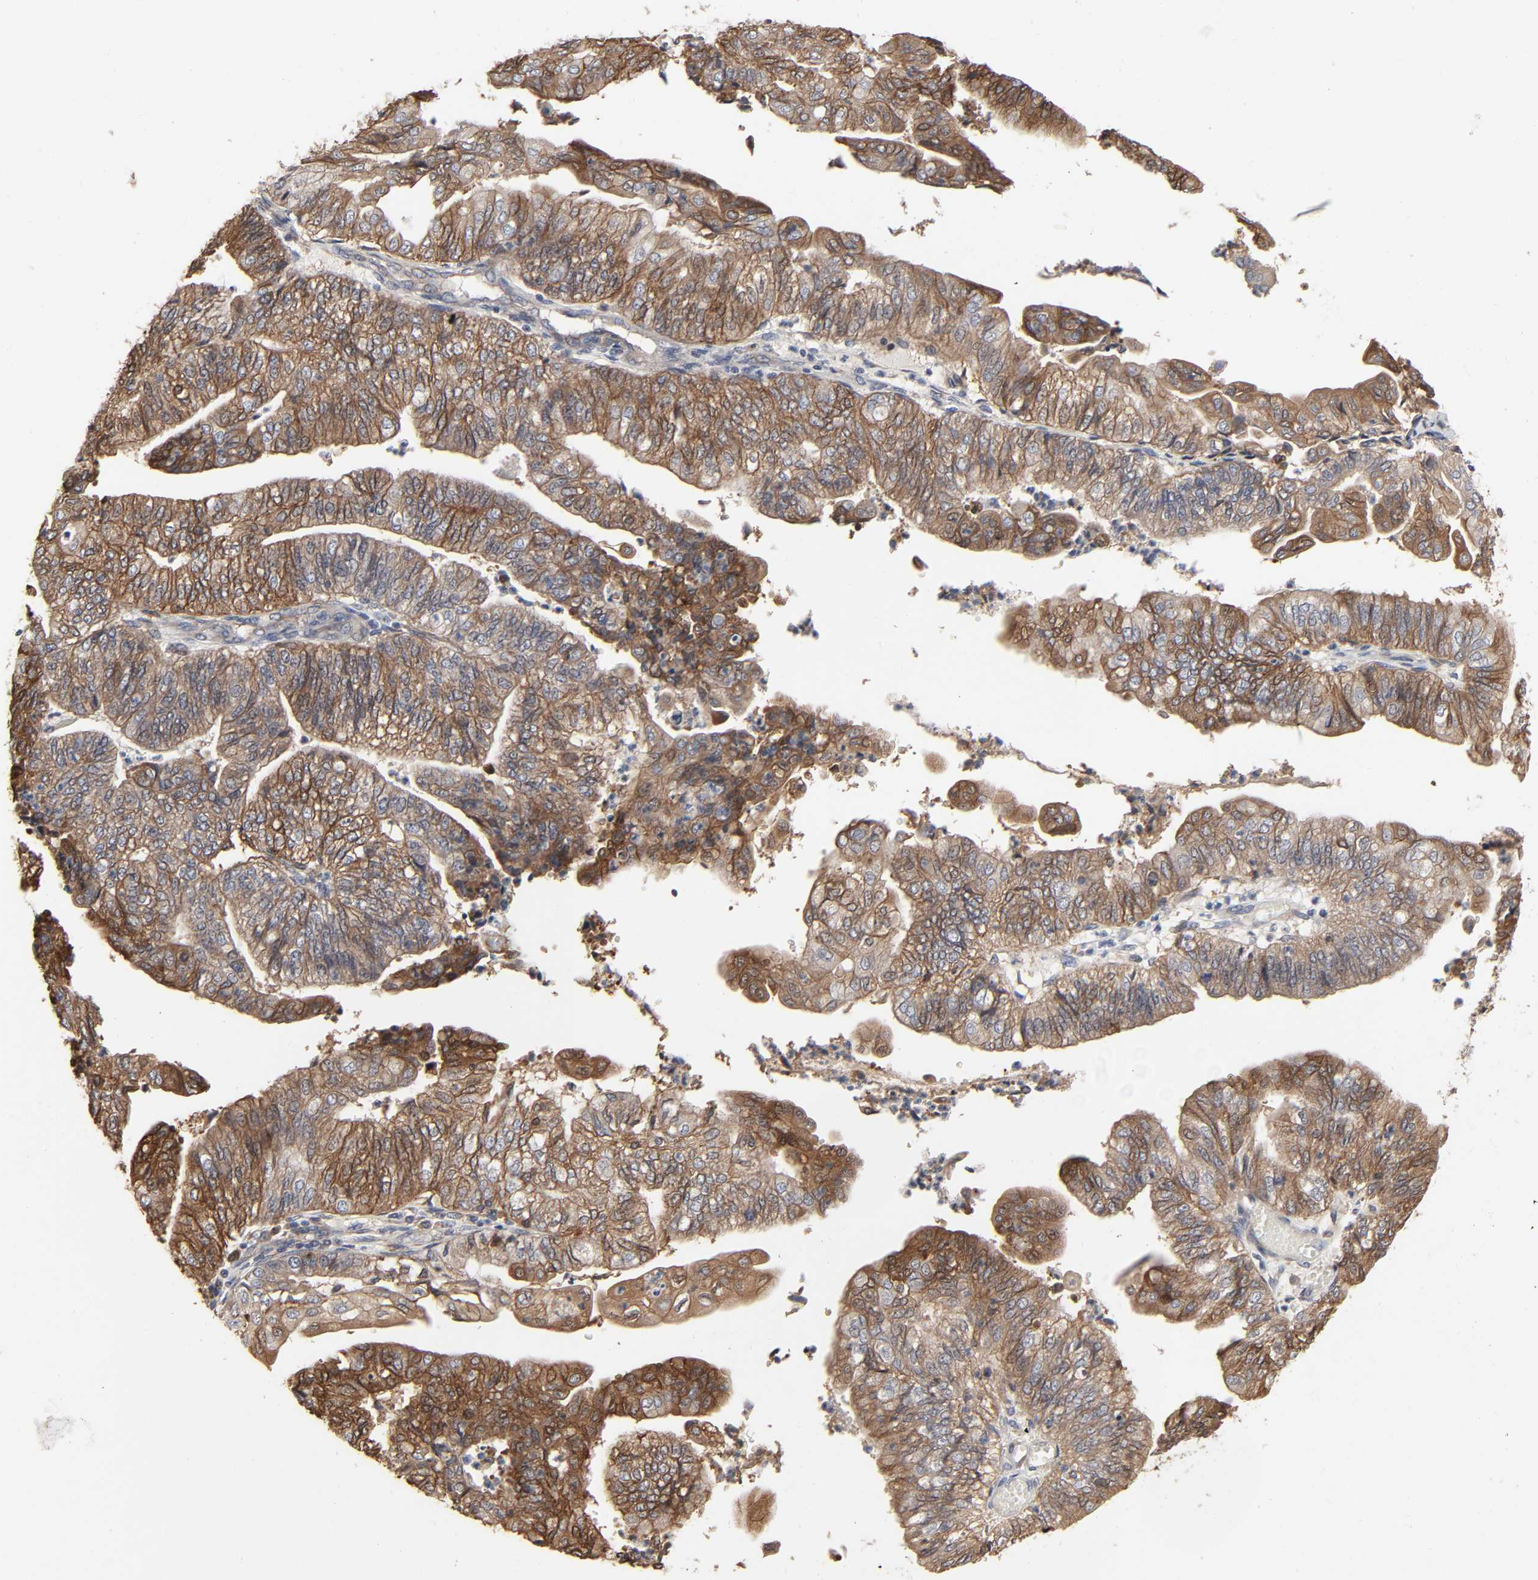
{"staining": {"intensity": "moderate", "quantity": ">75%", "location": "cytoplasmic/membranous"}, "tissue": "endometrial cancer", "cell_type": "Tumor cells", "image_type": "cancer", "snomed": [{"axis": "morphology", "description": "Adenocarcinoma, NOS"}, {"axis": "topography", "description": "Endometrium"}], "caption": "Protein expression analysis of human endometrial cancer reveals moderate cytoplasmic/membranous expression in about >75% of tumor cells.", "gene": "NDRG2", "patient": {"sex": "female", "age": 59}}